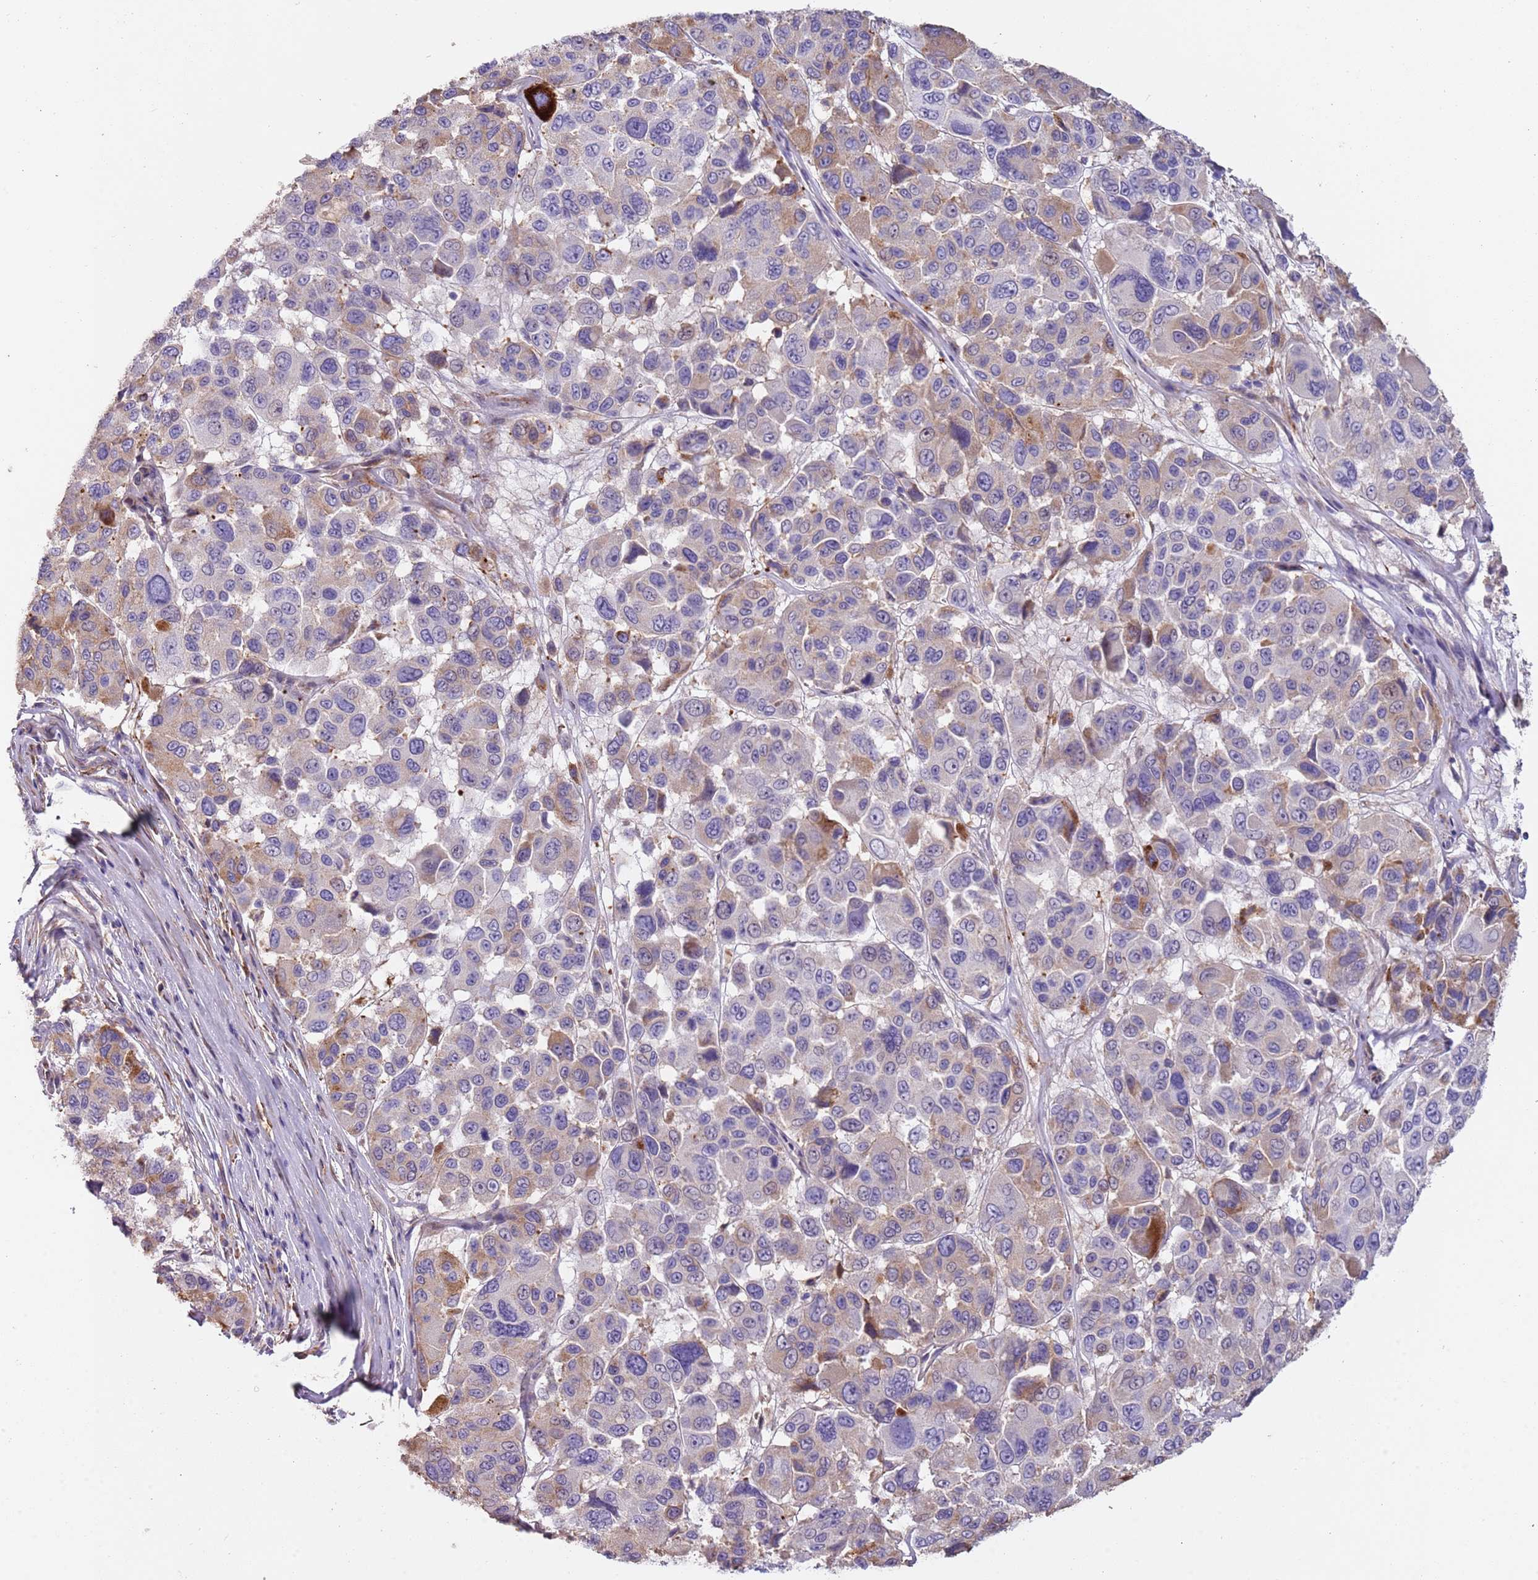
{"staining": {"intensity": "weak", "quantity": "<25%", "location": "cytoplasmic/membranous"}, "tissue": "melanoma", "cell_type": "Tumor cells", "image_type": "cancer", "snomed": [{"axis": "morphology", "description": "Malignant melanoma, NOS"}, {"axis": "topography", "description": "Skin"}], "caption": "A photomicrograph of human malignant melanoma is negative for staining in tumor cells.", "gene": "NBPF3", "patient": {"sex": "female", "age": 66}}